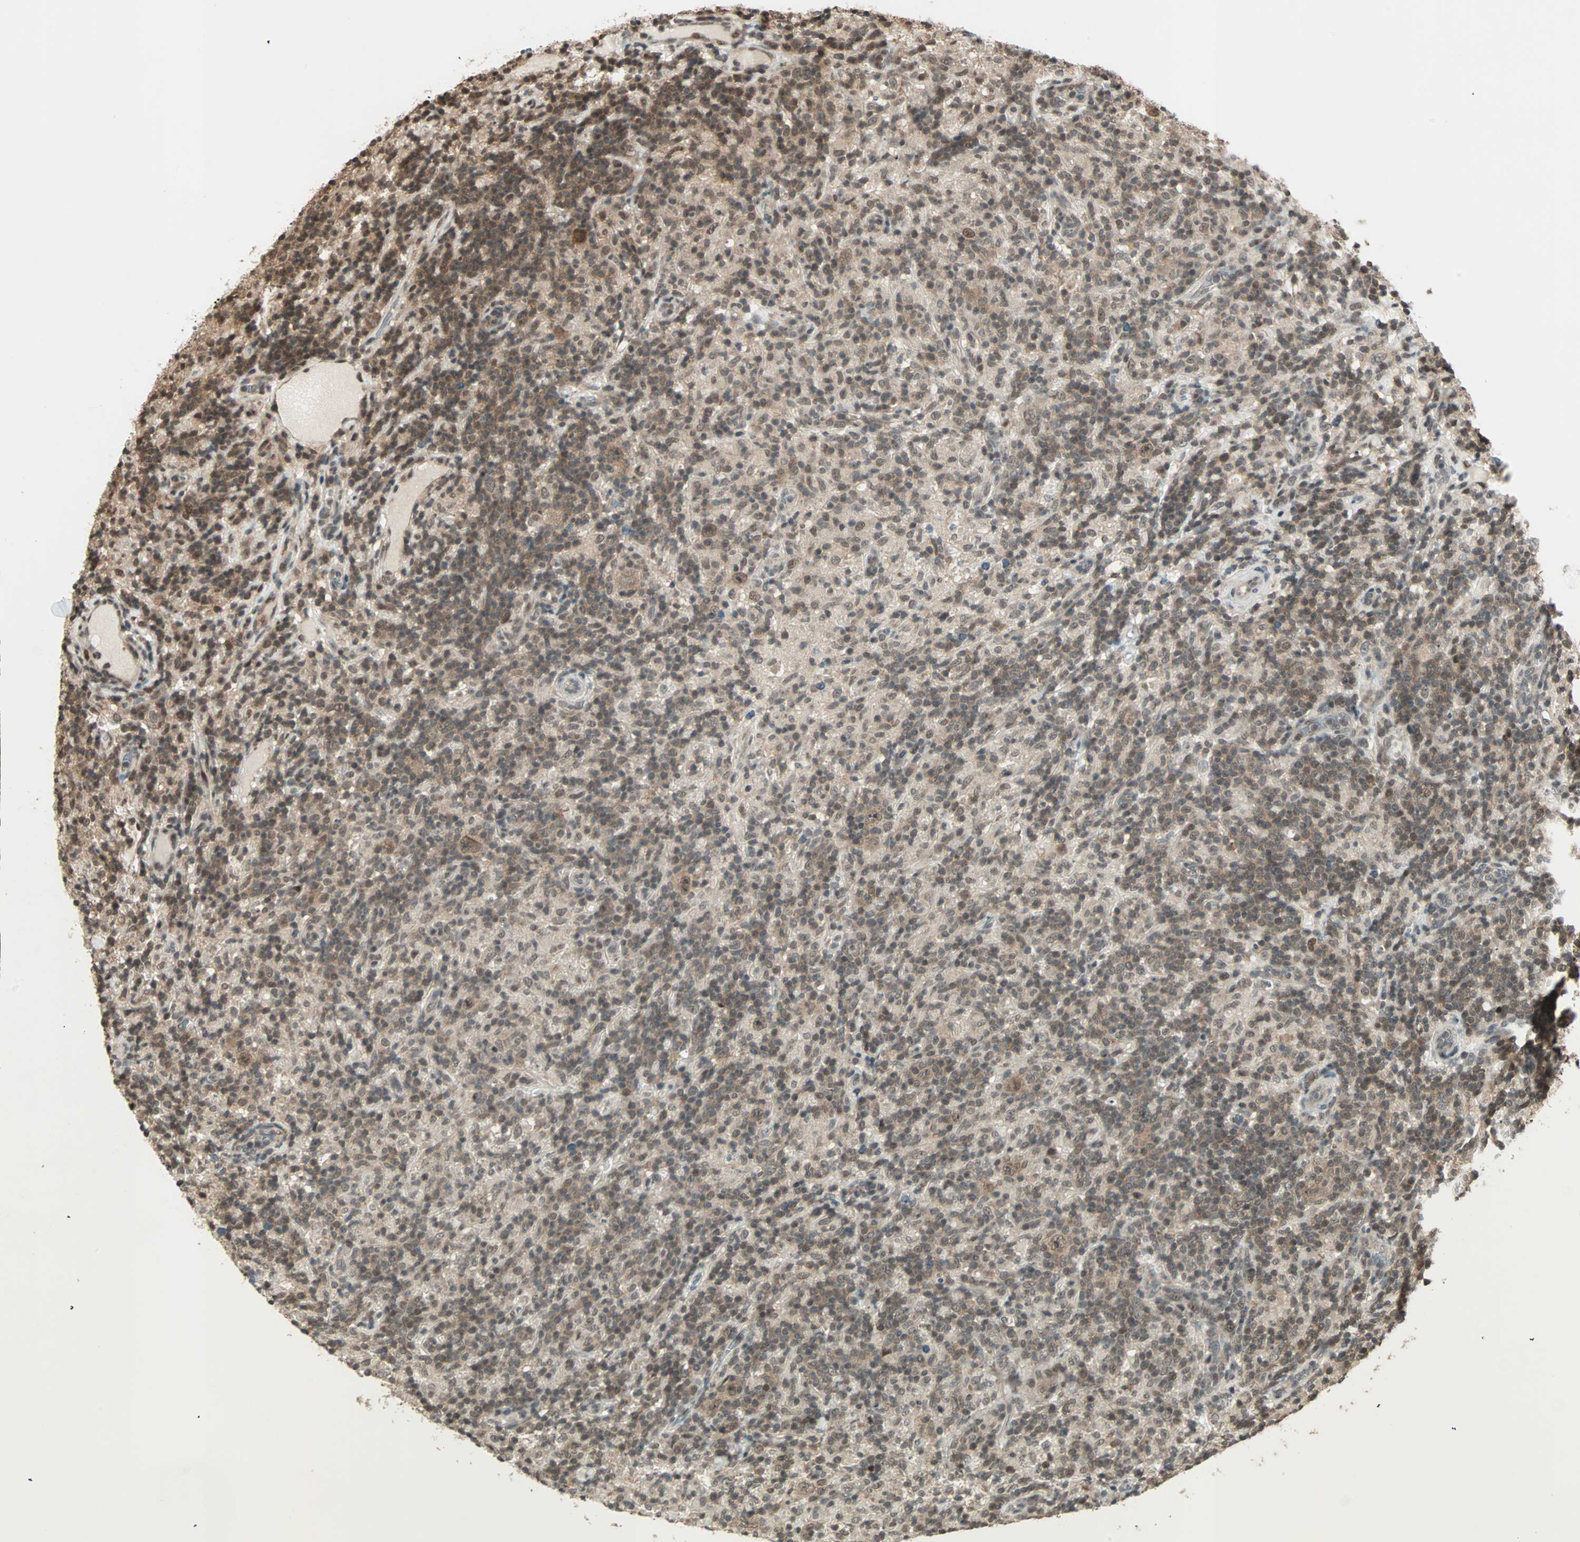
{"staining": {"intensity": "moderate", "quantity": ">75%", "location": "cytoplasmic/membranous,nuclear"}, "tissue": "lymphoma", "cell_type": "Tumor cells", "image_type": "cancer", "snomed": [{"axis": "morphology", "description": "Hodgkin's disease, NOS"}, {"axis": "topography", "description": "Lymph node"}], "caption": "Brown immunohistochemical staining in lymphoma displays moderate cytoplasmic/membranous and nuclear positivity in approximately >75% of tumor cells.", "gene": "ZNF44", "patient": {"sex": "male", "age": 70}}